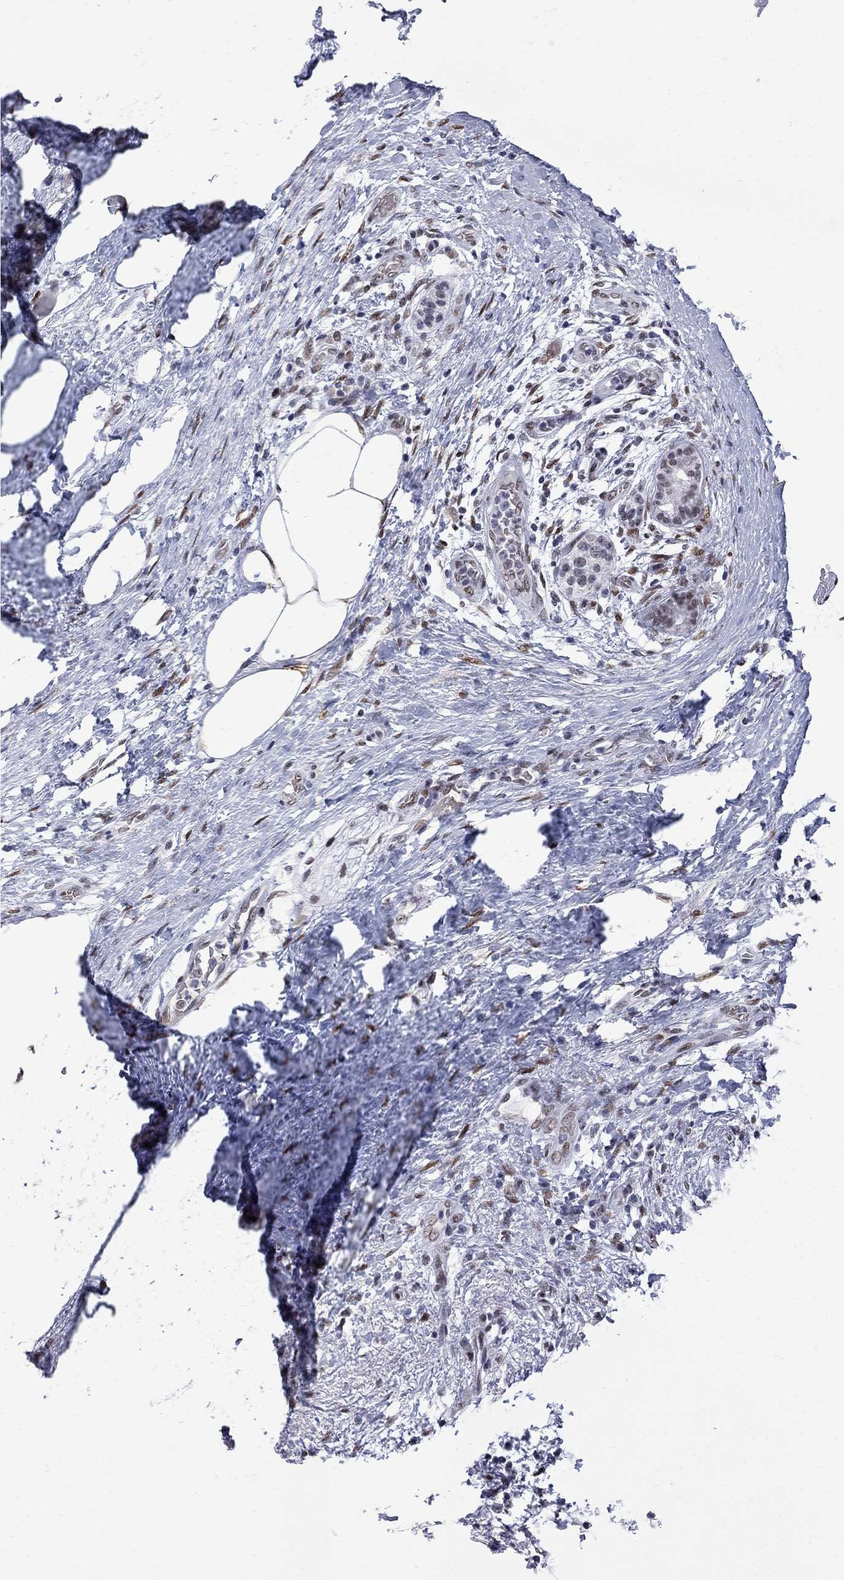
{"staining": {"intensity": "weak", "quantity": "<25%", "location": "nuclear"}, "tissue": "pancreatic cancer", "cell_type": "Tumor cells", "image_type": "cancer", "snomed": [{"axis": "morphology", "description": "Adenocarcinoma, NOS"}, {"axis": "topography", "description": "Pancreas"}], "caption": "Immunohistochemistry histopathology image of human pancreatic adenocarcinoma stained for a protein (brown), which reveals no expression in tumor cells. The staining was performed using DAB to visualize the protein expression in brown, while the nuclei were stained in blue with hematoxylin (Magnification: 20x).", "gene": "ZBTB47", "patient": {"sex": "female", "age": 72}}